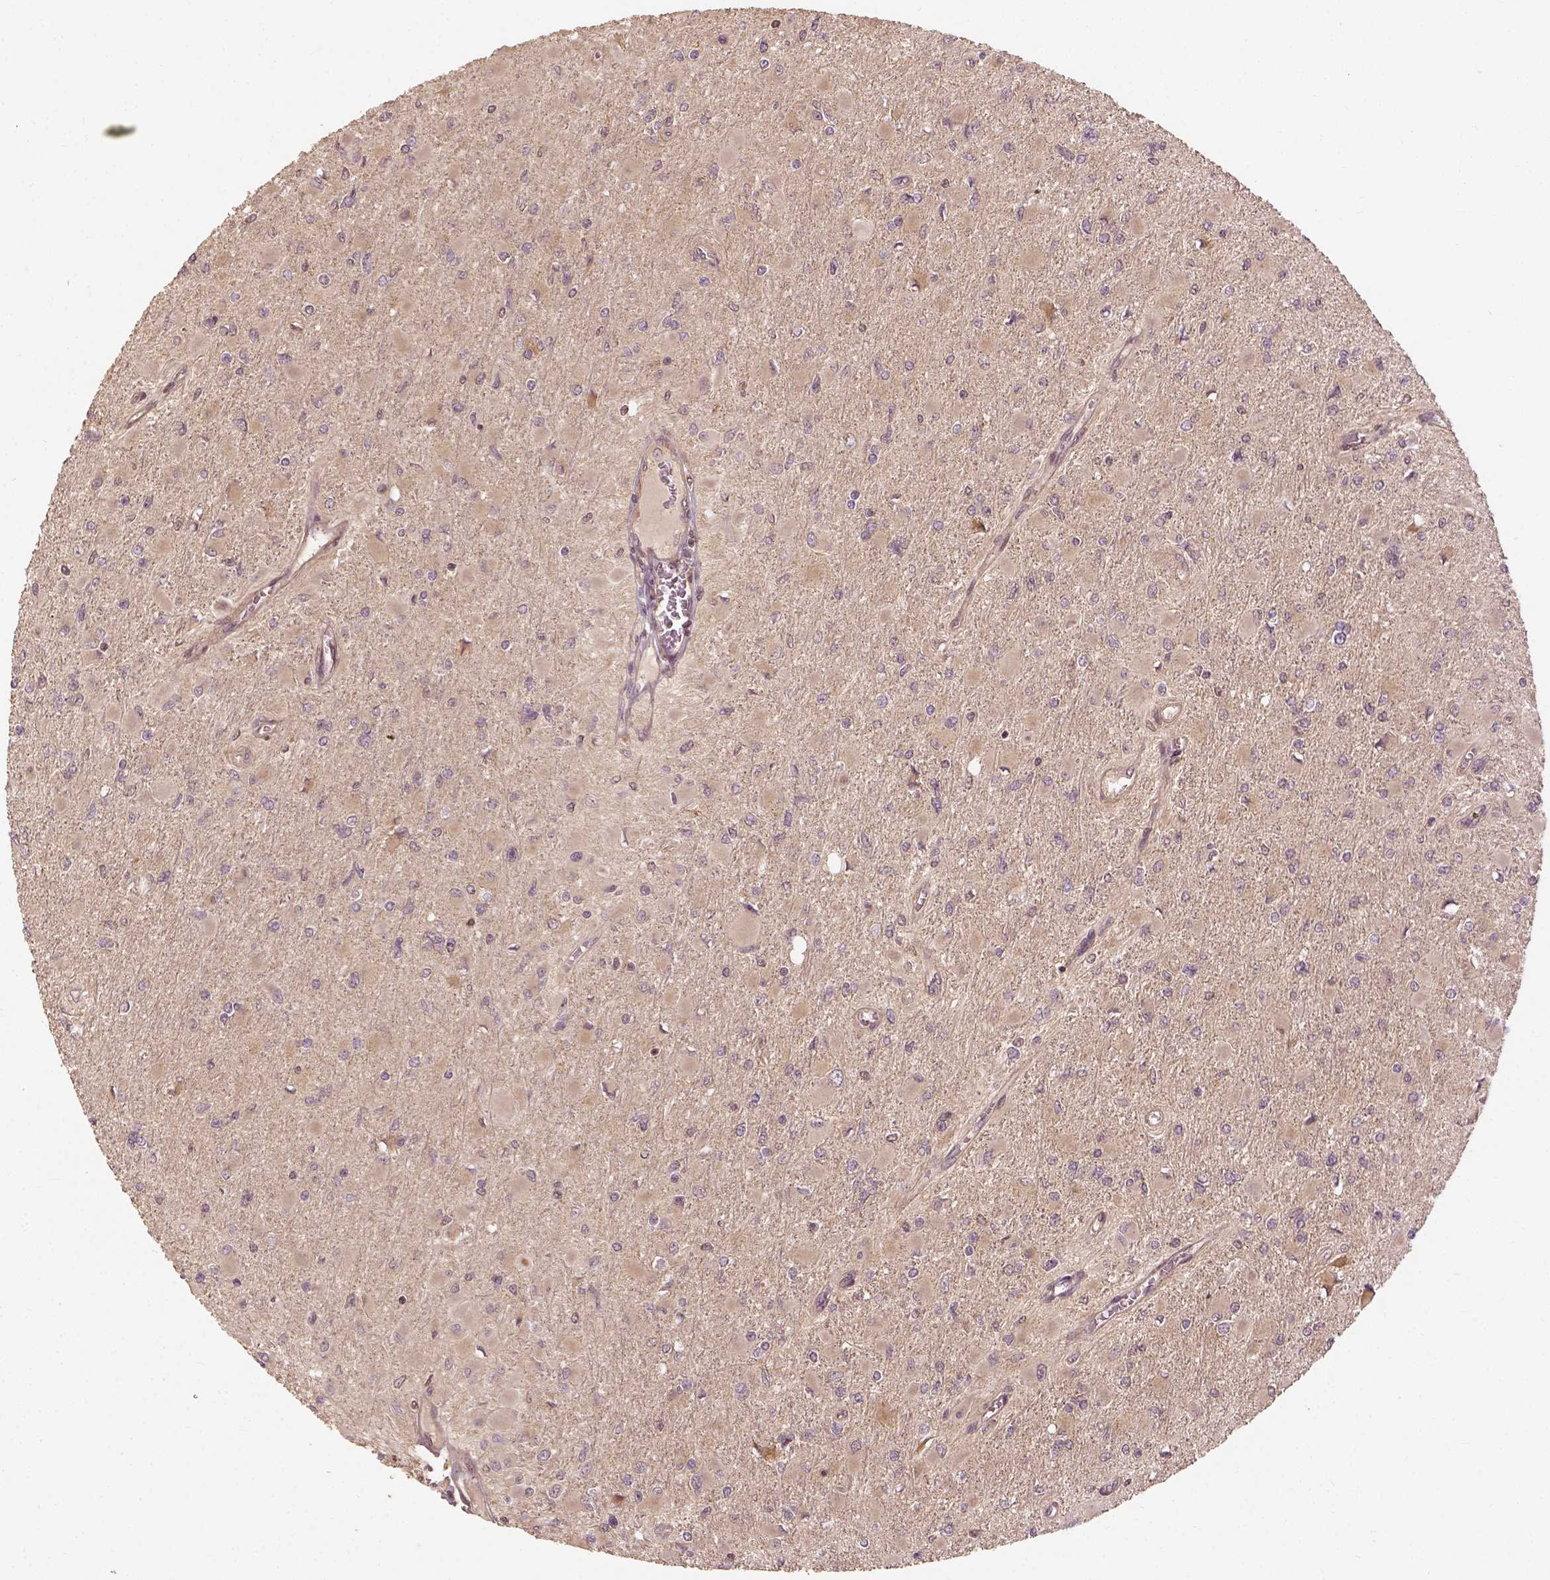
{"staining": {"intensity": "weak", "quantity": "<25%", "location": "cytoplasmic/membranous"}, "tissue": "glioma", "cell_type": "Tumor cells", "image_type": "cancer", "snomed": [{"axis": "morphology", "description": "Glioma, malignant, High grade"}, {"axis": "topography", "description": "Cerebral cortex"}], "caption": "Human high-grade glioma (malignant) stained for a protein using immunohistochemistry shows no expression in tumor cells.", "gene": "VEGFA", "patient": {"sex": "female", "age": 36}}